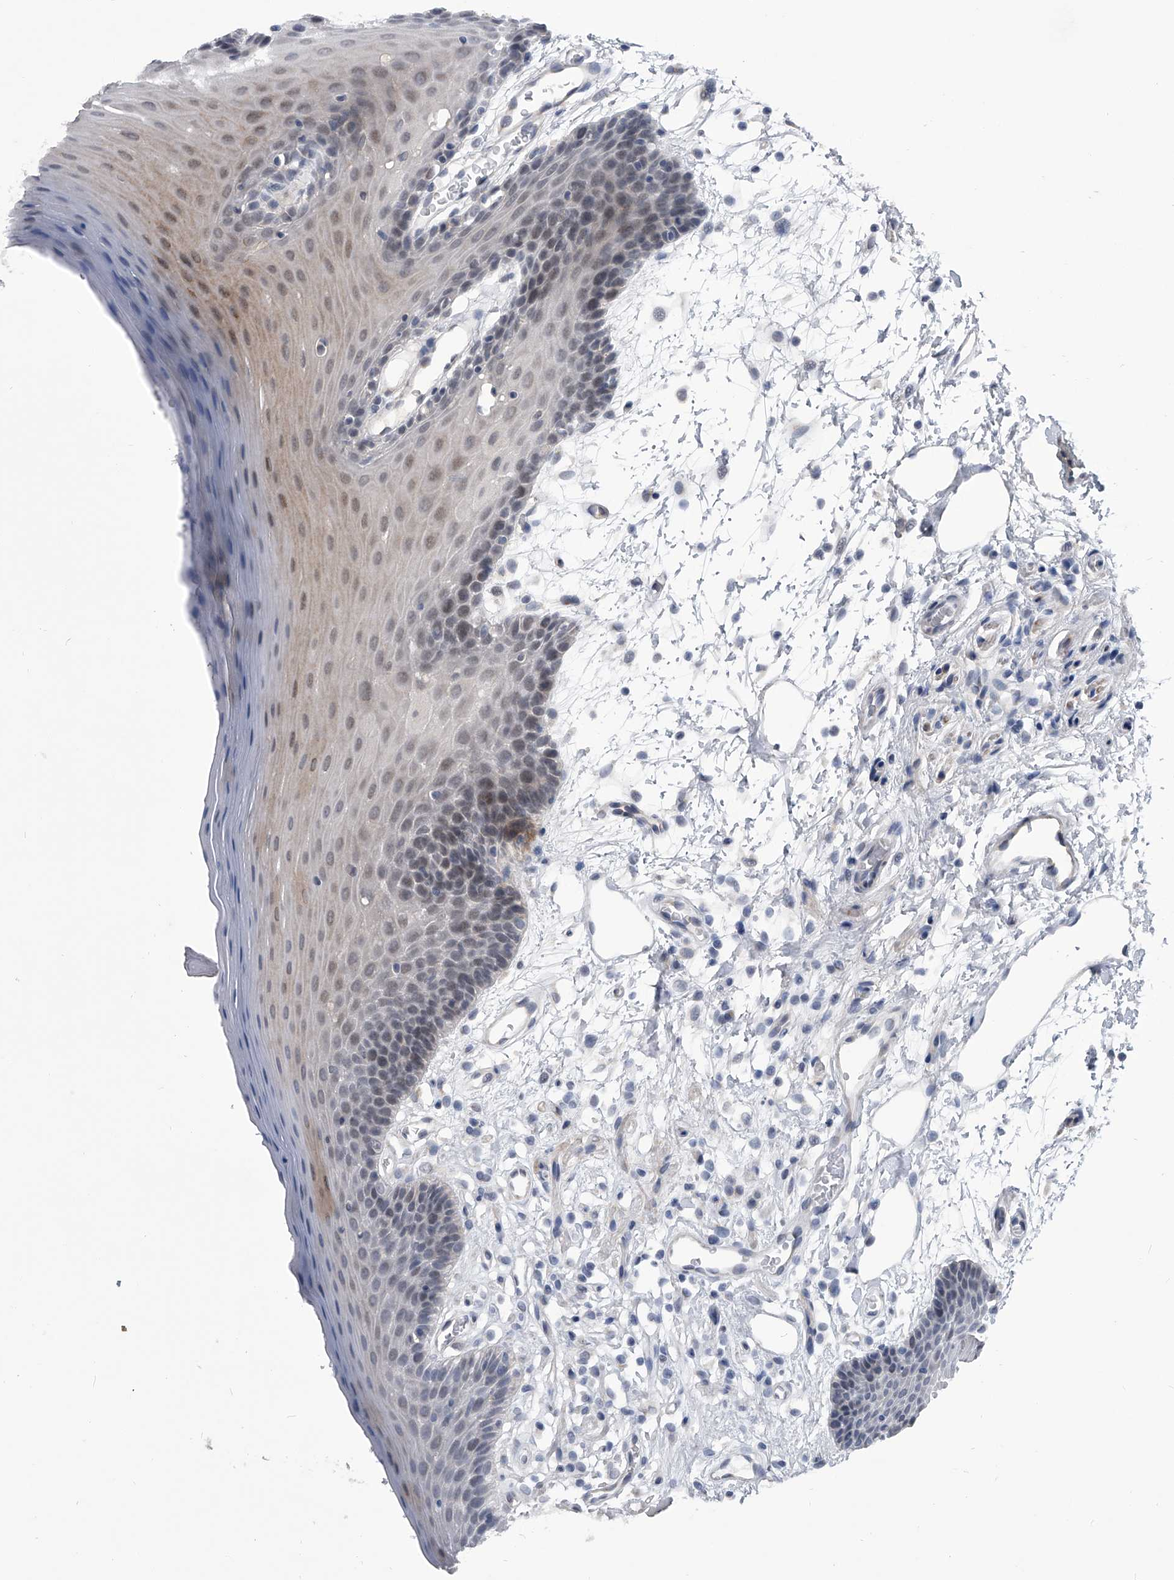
{"staining": {"intensity": "weak", "quantity": "<25%", "location": "cytoplasmic/membranous"}, "tissue": "oral mucosa", "cell_type": "Squamous epithelial cells", "image_type": "normal", "snomed": [{"axis": "morphology", "description": "Normal tissue, NOS"}, {"axis": "morphology", "description": "Squamous cell carcinoma, NOS"}, {"axis": "topography", "description": "Skeletal muscle"}, {"axis": "topography", "description": "Oral tissue"}, {"axis": "topography", "description": "Salivary gland"}, {"axis": "topography", "description": "Head-Neck"}], "caption": "A histopathology image of human oral mucosa is negative for staining in squamous epithelial cells. Nuclei are stained in blue.", "gene": "MAP4K3", "patient": {"sex": "male", "age": 54}}